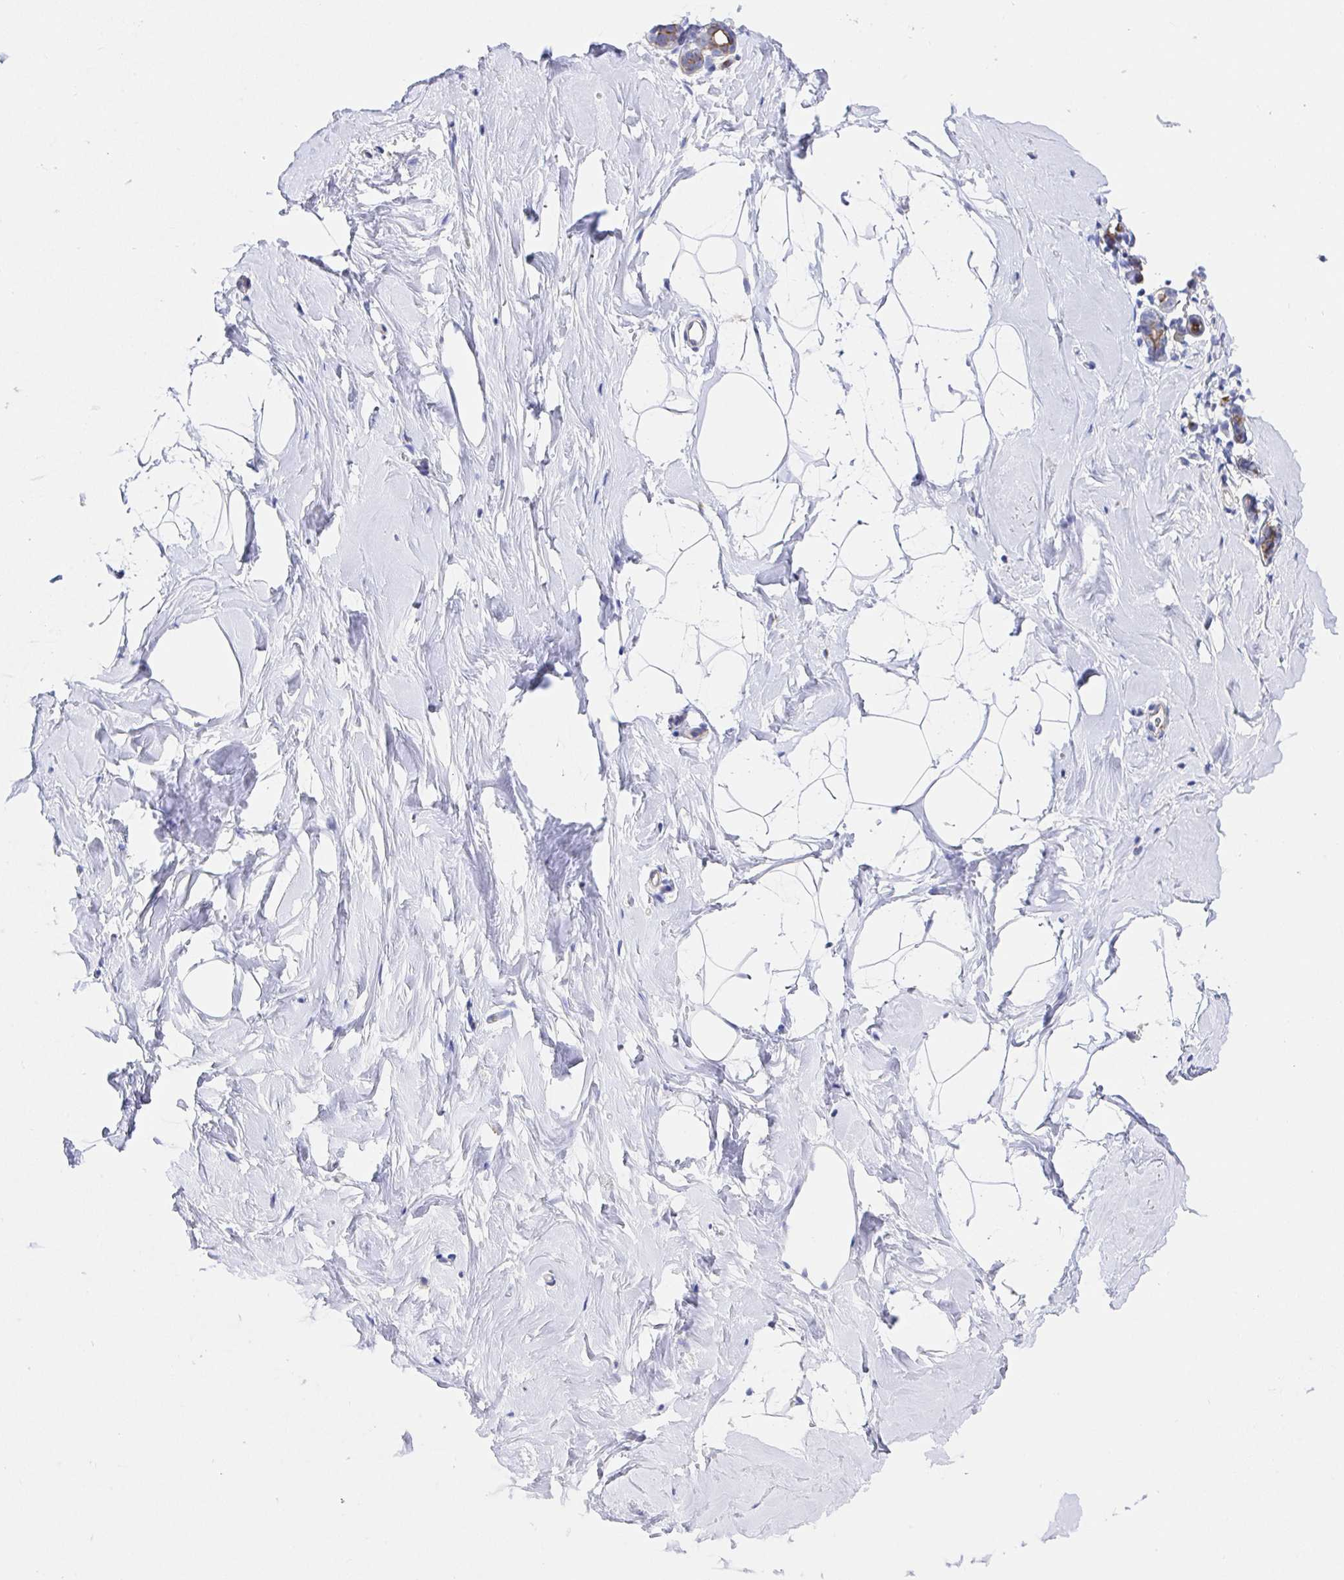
{"staining": {"intensity": "negative", "quantity": "none", "location": "none"}, "tissue": "breast", "cell_type": "Adipocytes", "image_type": "normal", "snomed": [{"axis": "morphology", "description": "Normal tissue, NOS"}, {"axis": "topography", "description": "Breast"}], "caption": "Immunohistochemistry (IHC) of normal breast demonstrates no positivity in adipocytes.", "gene": "GOLGA1", "patient": {"sex": "female", "age": 32}}